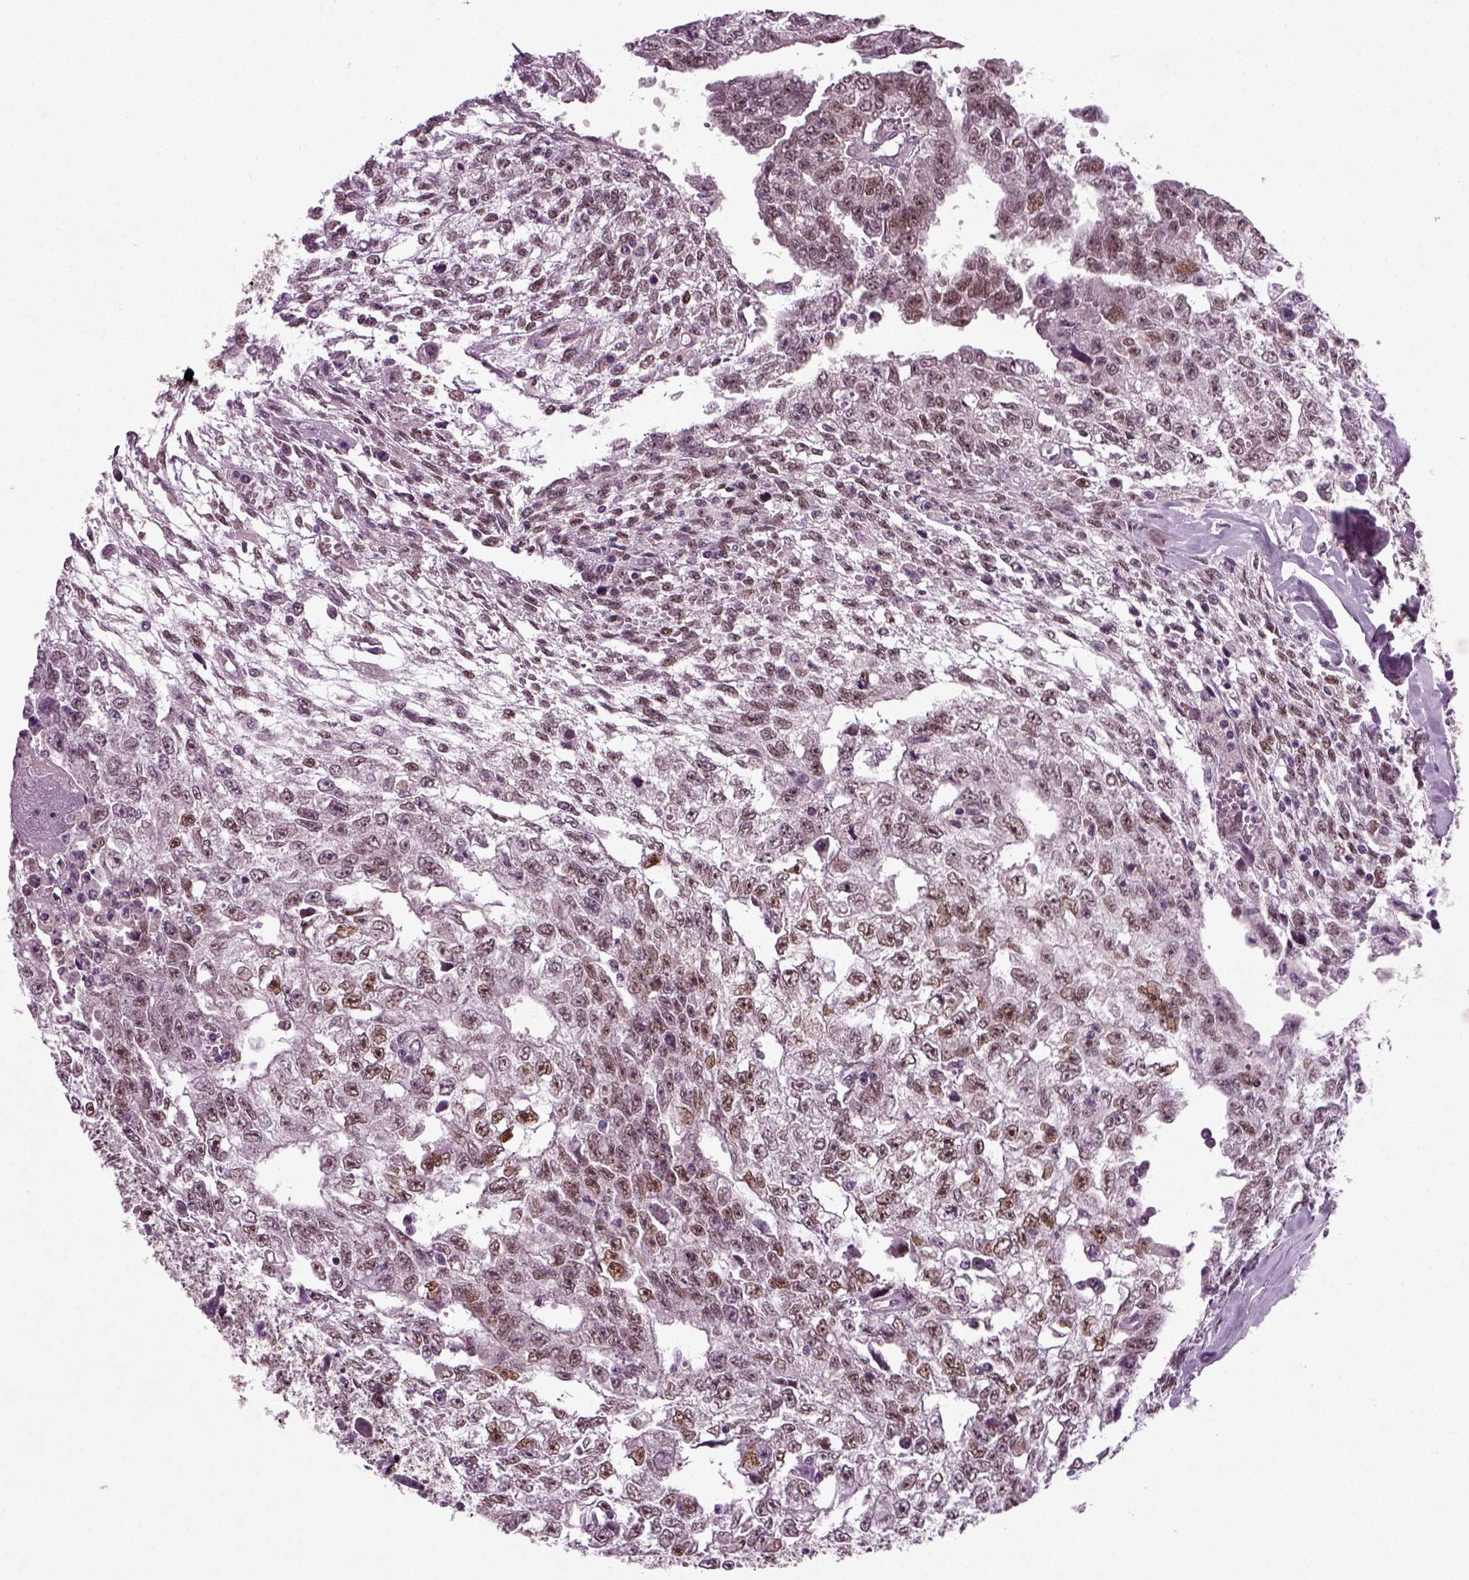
{"staining": {"intensity": "moderate", "quantity": "25%-75%", "location": "nuclear"}, "tissue": "testis cancer", "cell_type": "Tumor cells", "image_type": "cancer", "snomed": [{"axis": "morphology", "description": "Carcinoma, Embryonal, NOS"}, {"axis": "morphology", "description": "Teratoma, malignant, NOS"}, {"axis": "topography", "description": "Testis"}], "caption": "Testis cancer (malignant teratoma) stained with a brown dye shows moderate nuclear positive expression in about 25%-75% of tumor cells.", "gene": "RCOR3", "patient": {"sex": "male", "age": 24}}